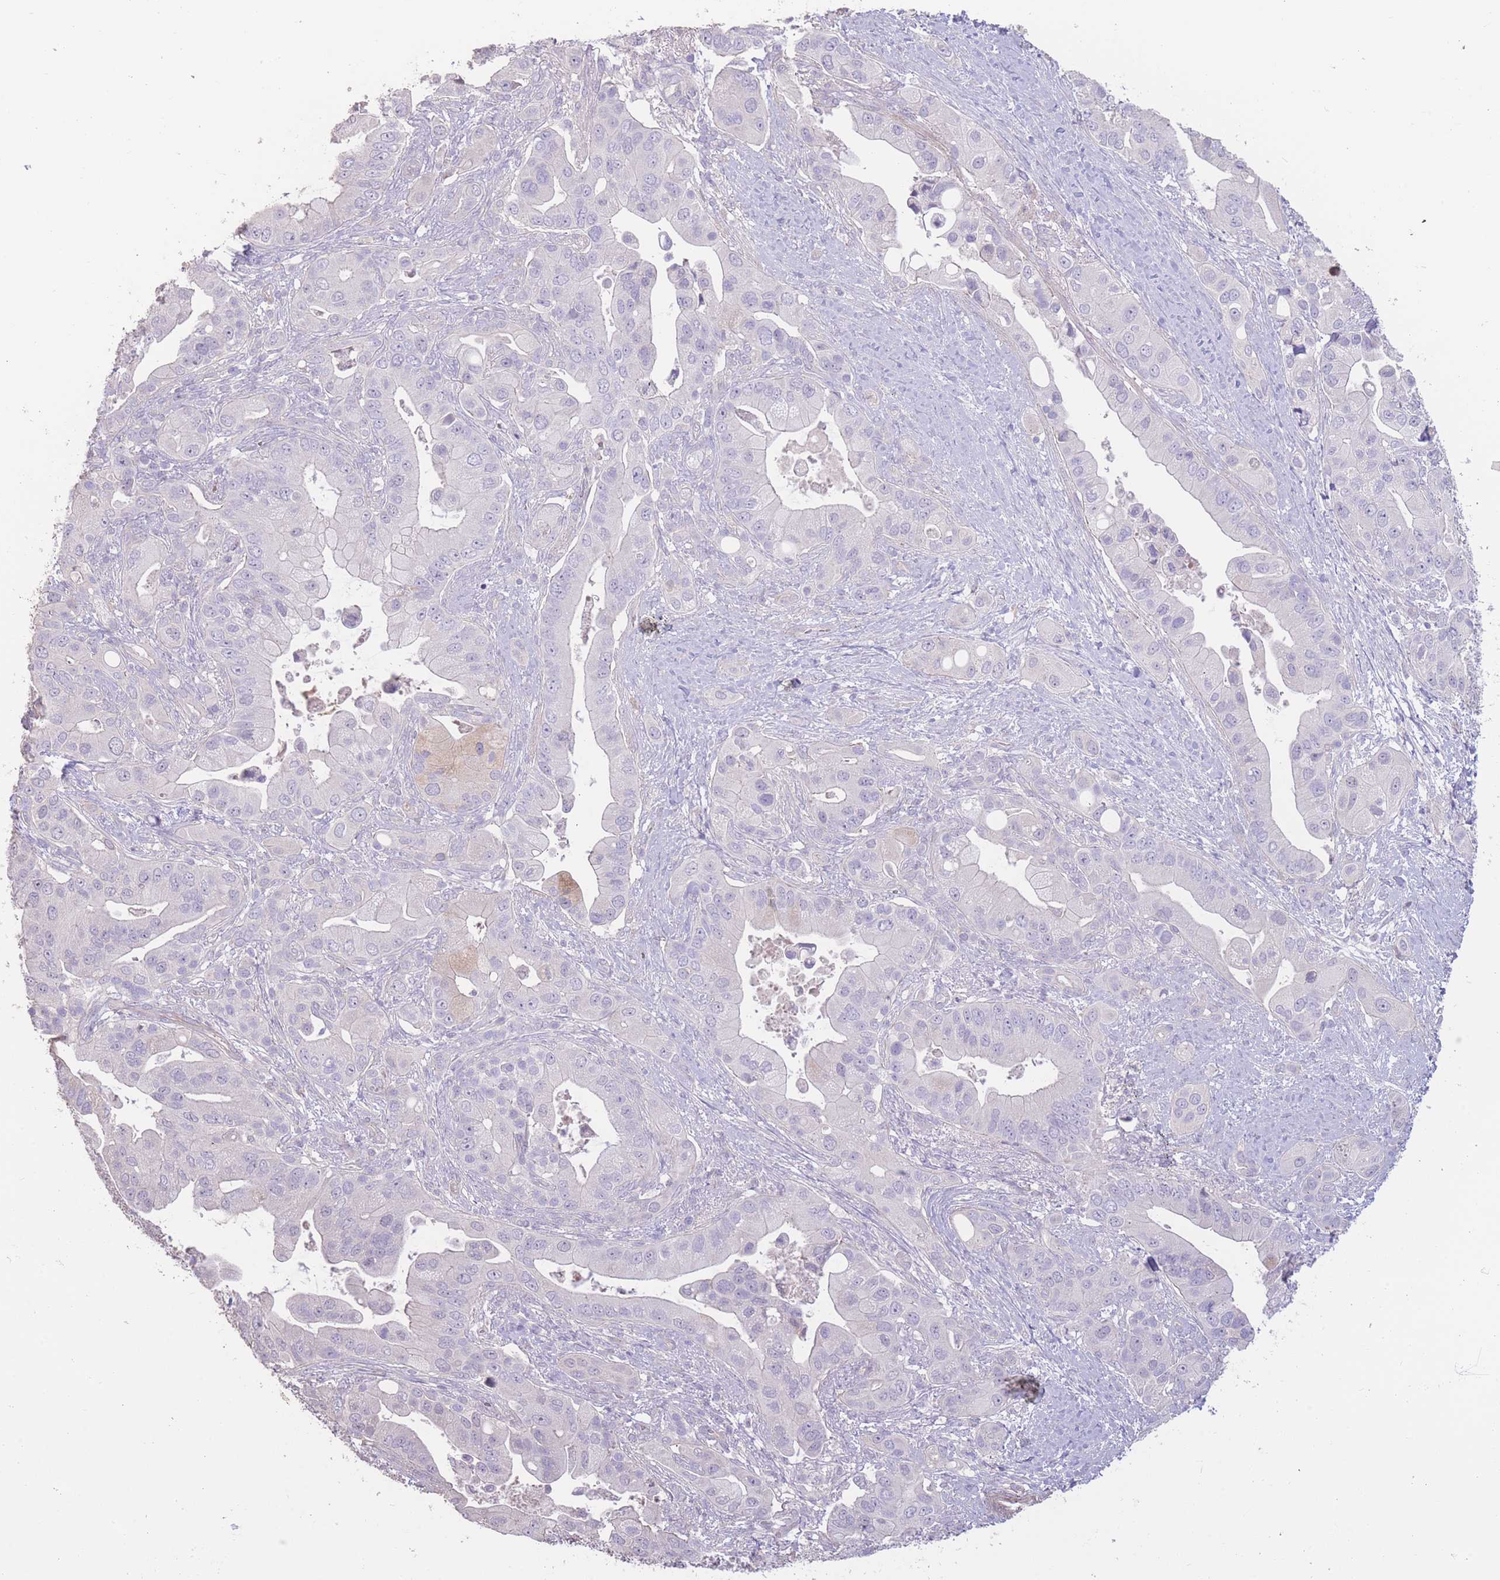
{"staining": {"intensity": "negative", "quantity": "none", "location": "none"}, "tissue": "pancreatic cancer", "cell_type": "Tumor cells", "image_type": "cancer", "snomed": [{"axis": "morphology", "description": "Adenocarcinoma, NOS"}, {"axis": "topography", "description": "Pancreas"}], "caption": "Tumor cells are negative for protein expression in human pancreatic cancer (adenocarcinoma).", "gene": "RSPH10B", "patient": {"sex": "male", "age": 57}}